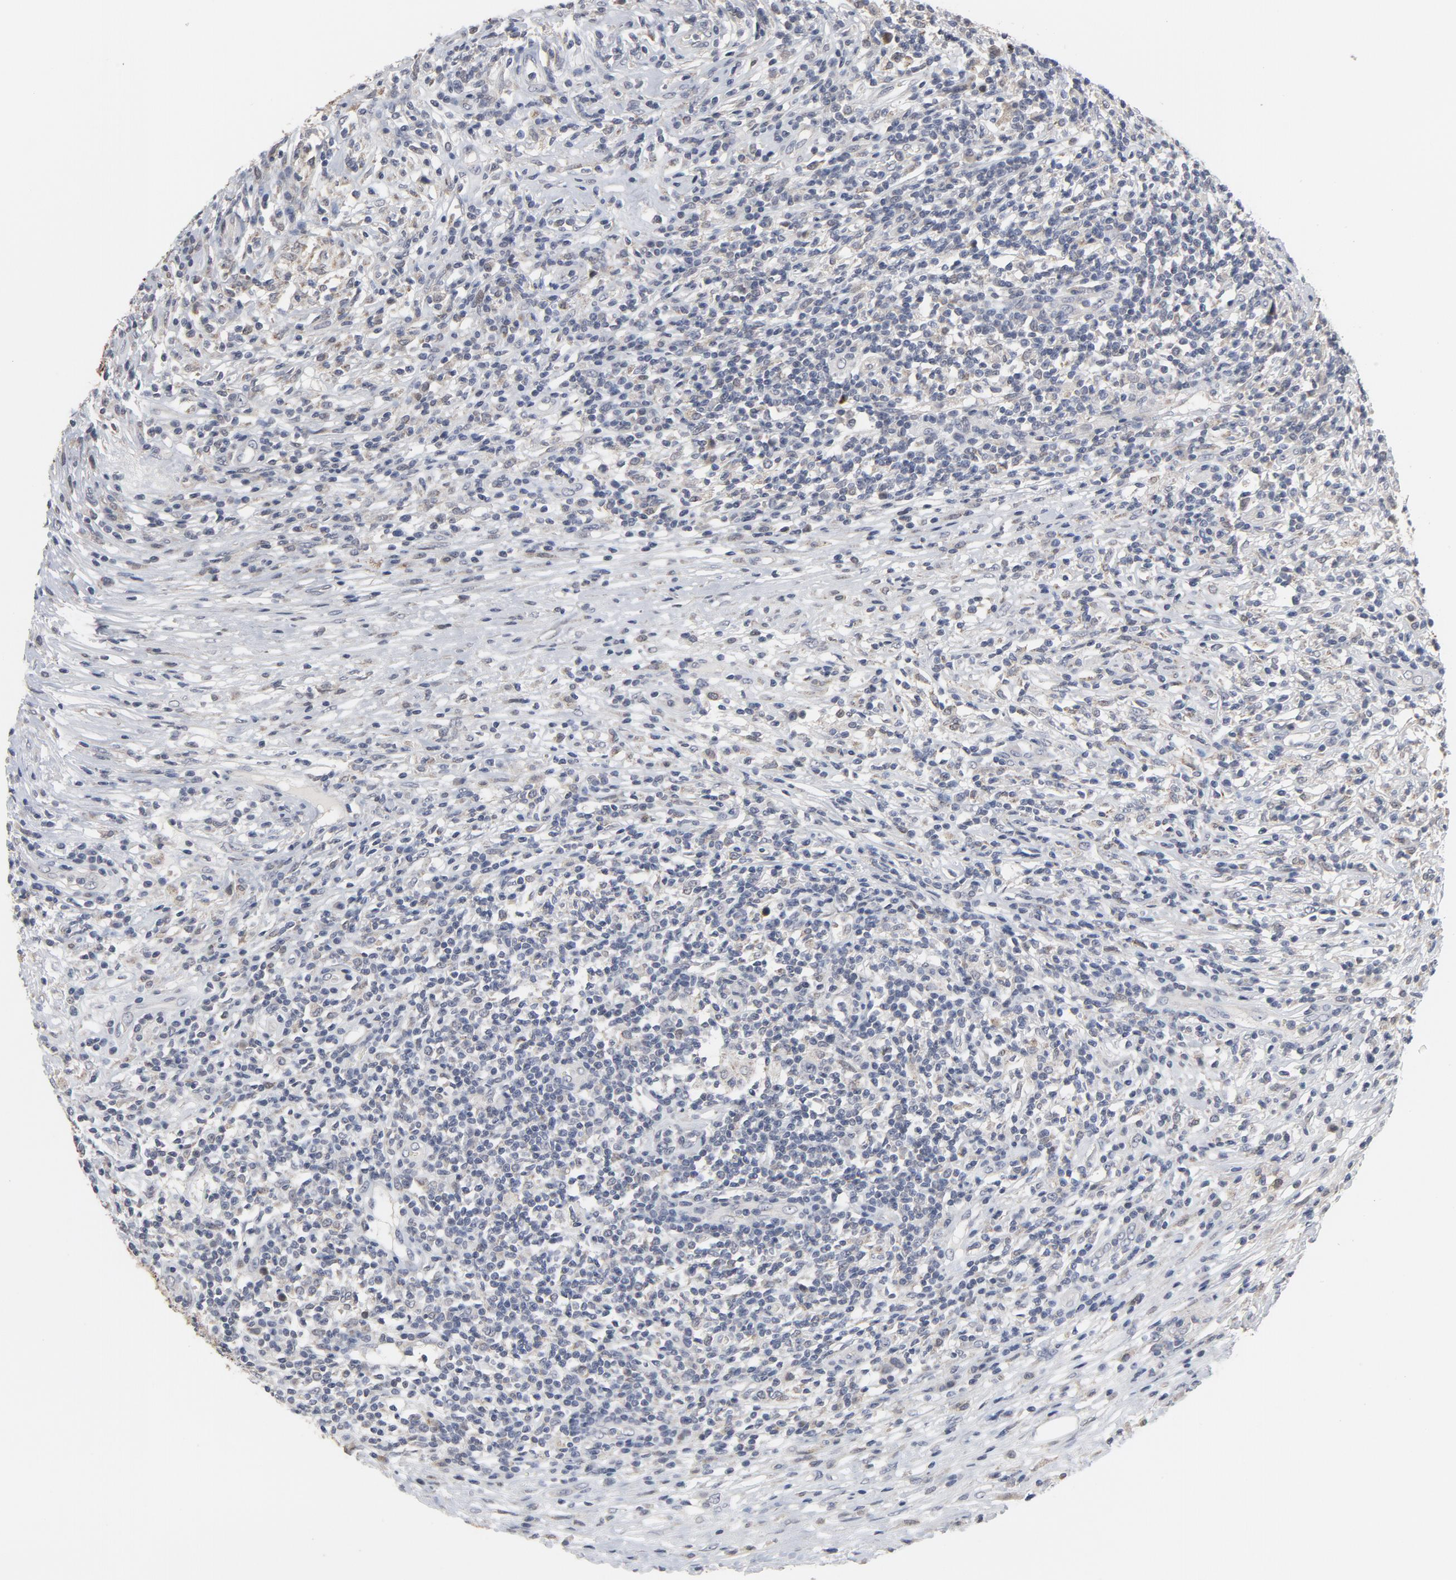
{"staining": {"intensity": "negative", "quantity": "none", "location": "none"}, "tissue": "lymphoma", "cell_type": "Tumor cells", "image_type": "cancer", "snomed": [{"axis": "morphology", "description": "Malignant lymphoma, non-Hodgkin's type, High grade"}, {"axis": "topography", "description": "Lymph node"}], "caption": "High power microscopy histopathology image of an immunohistochemistry (IHC) image of lymphoma, revealing no significant positivity in tumor cells.", "gene": "PPP1R1B", "patient": {"sex": "female", "age": 84}}